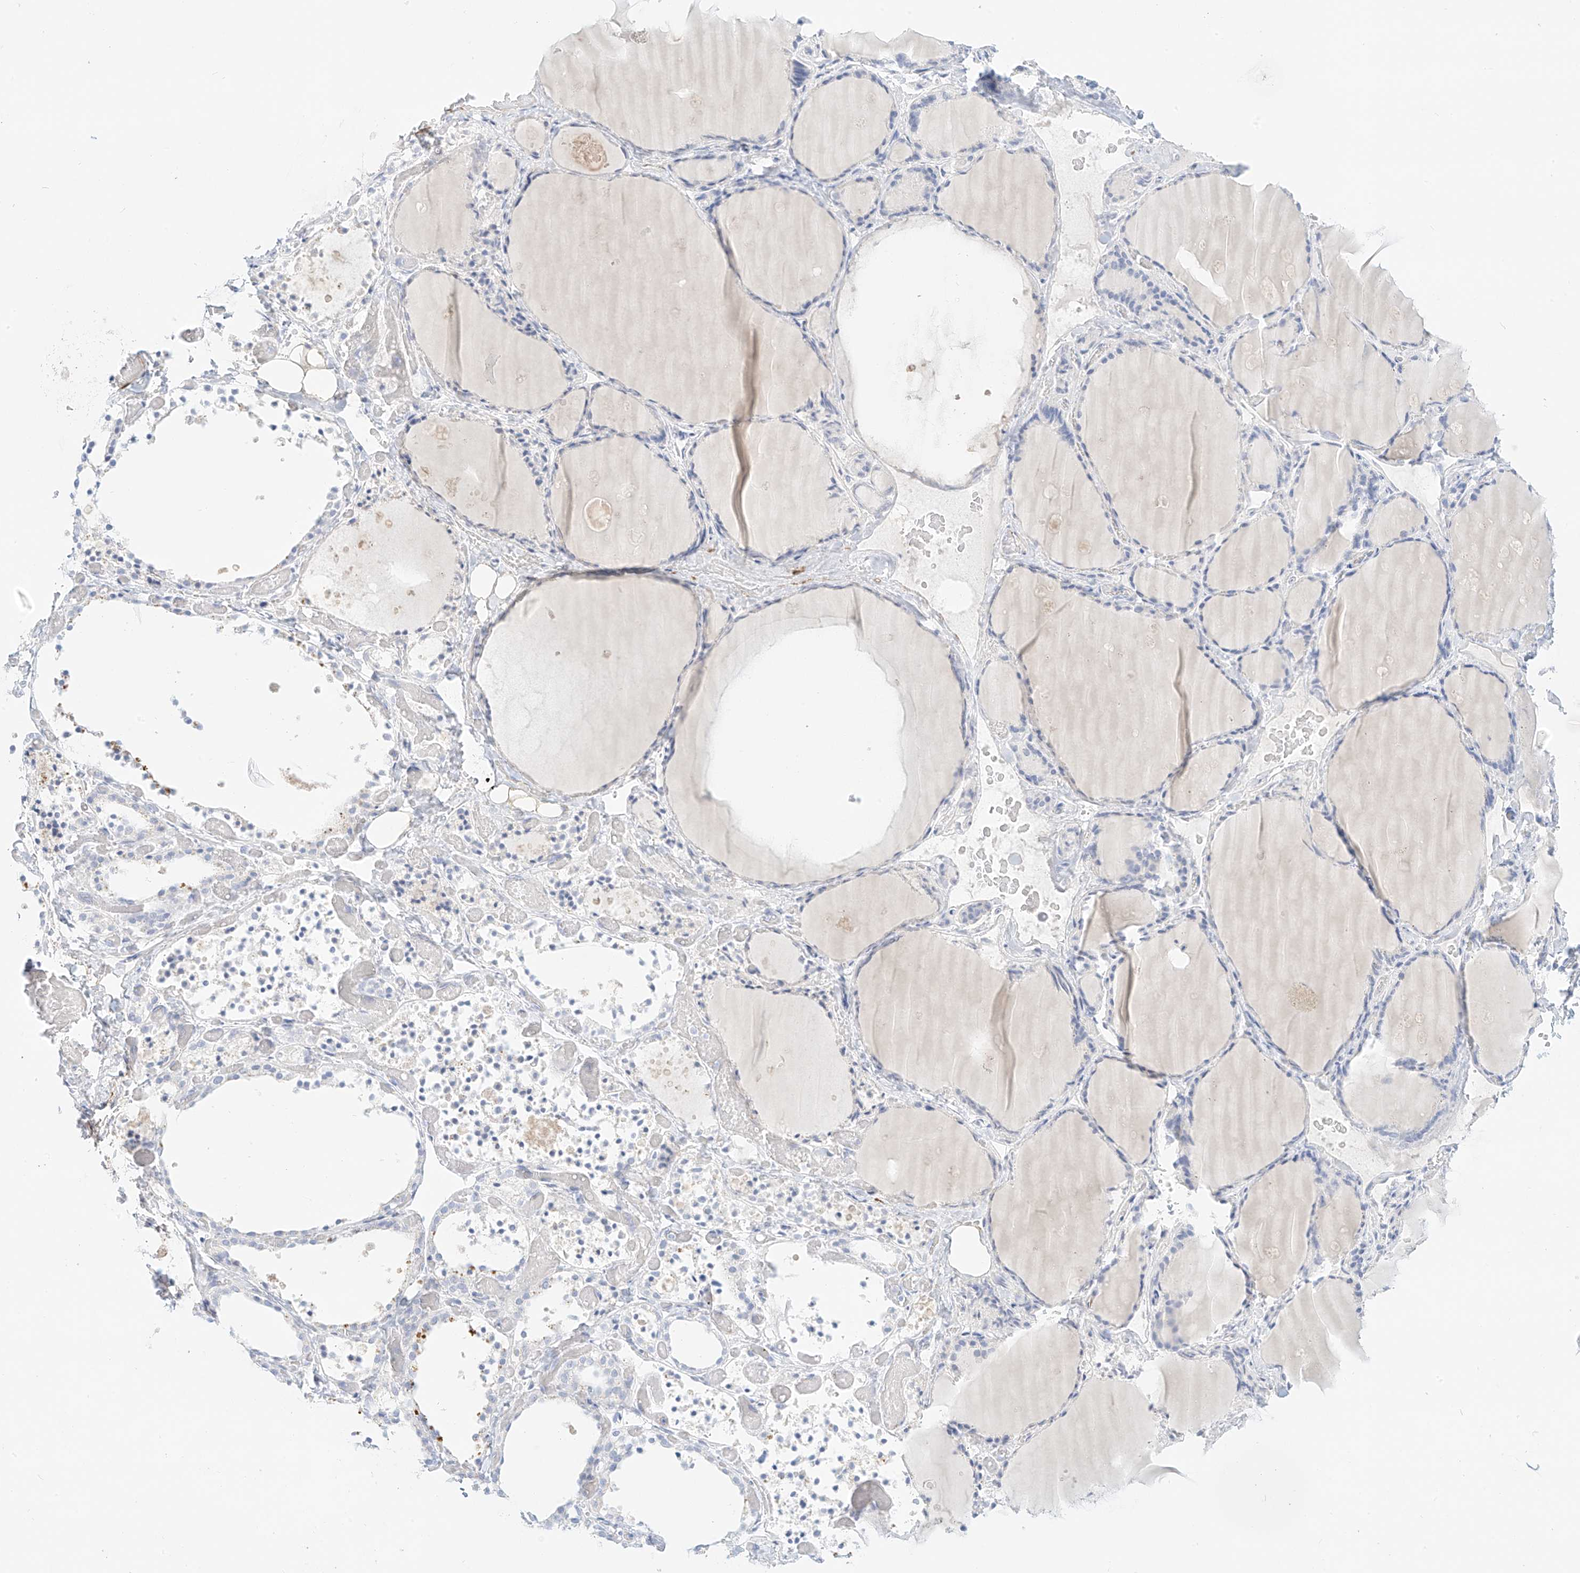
{"staining": {"intensity": "negative", "quantity": "none", "location": "none"}, "tissue": "thyroid gland", "cell_type": "Glandular cells", "image_type": "normal", "snomed": [{"axis": "morphology", "description": "Normal tissue, NOS"}, {"axis": "topography", "description": "Thyroid gland"}], "caption": "Immunohistochemical staining of normal human thyroid gland displays no significant expression in glandular cells. The staining is performed using DAB (3,3'-diaminobenzidine) brown chromogen with nuclei counter-stained in using hematoxylin.", "gene": "ST3GAL5", "patient": {"sex": "female", "age": 44}}